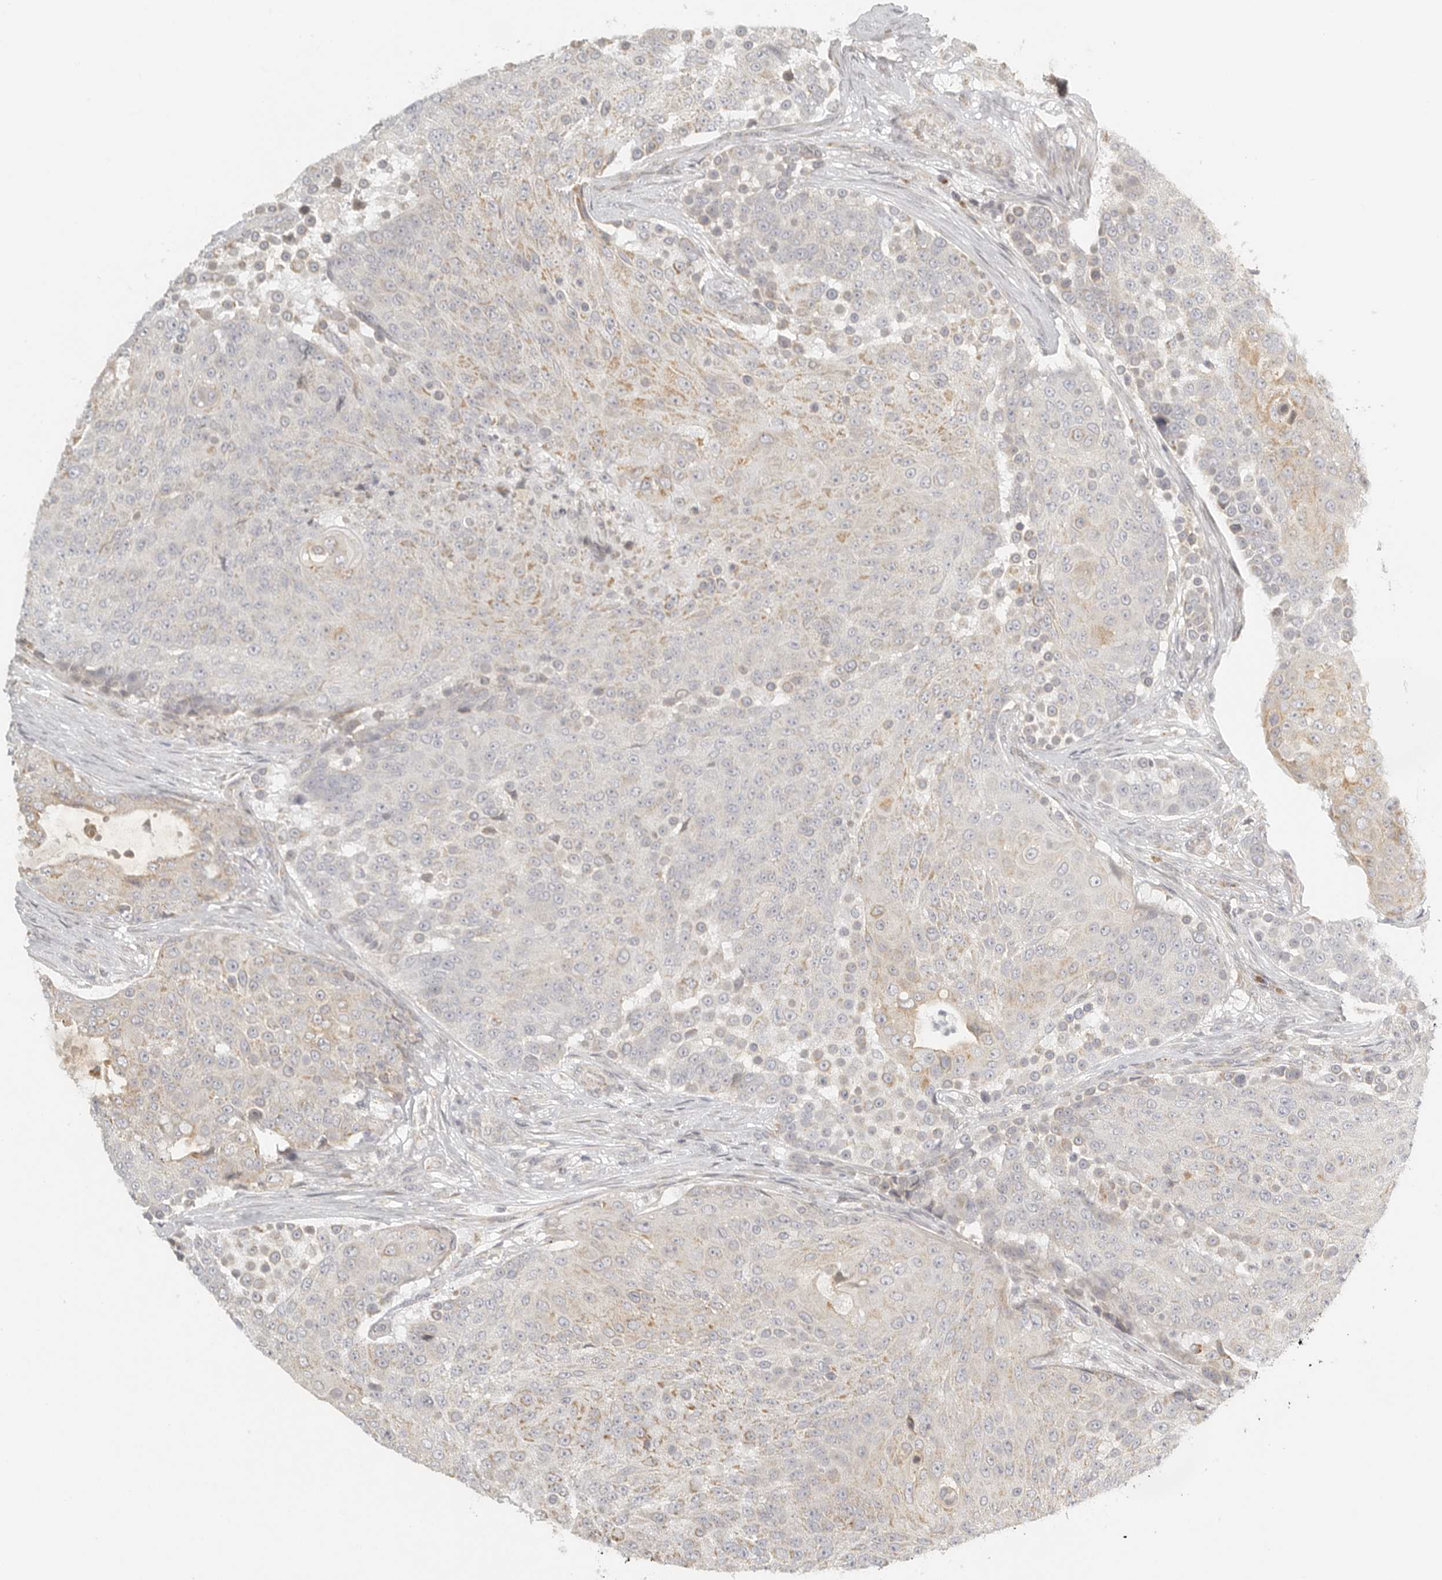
{"staining": {"intensity": "moderate", "quantity": "<25%", "location": "cytoplasmic/membranous"}, "tissue": "urothelial cancer", "cell_type": "Tumor cells", "image_type": "cancer", "snomed": [{"axis": "morphology", "description": "Urothelial carcinoma, High grade"}, {"axis": "topography", "description": "Urinary bladder"}], "caption": "Human urothelial carcinoma (high-grade) stained with a protein marker shows moderate staining in tumor cells.", "gene": "KDF1", "patient": {"sex": "female", "age": 63}}